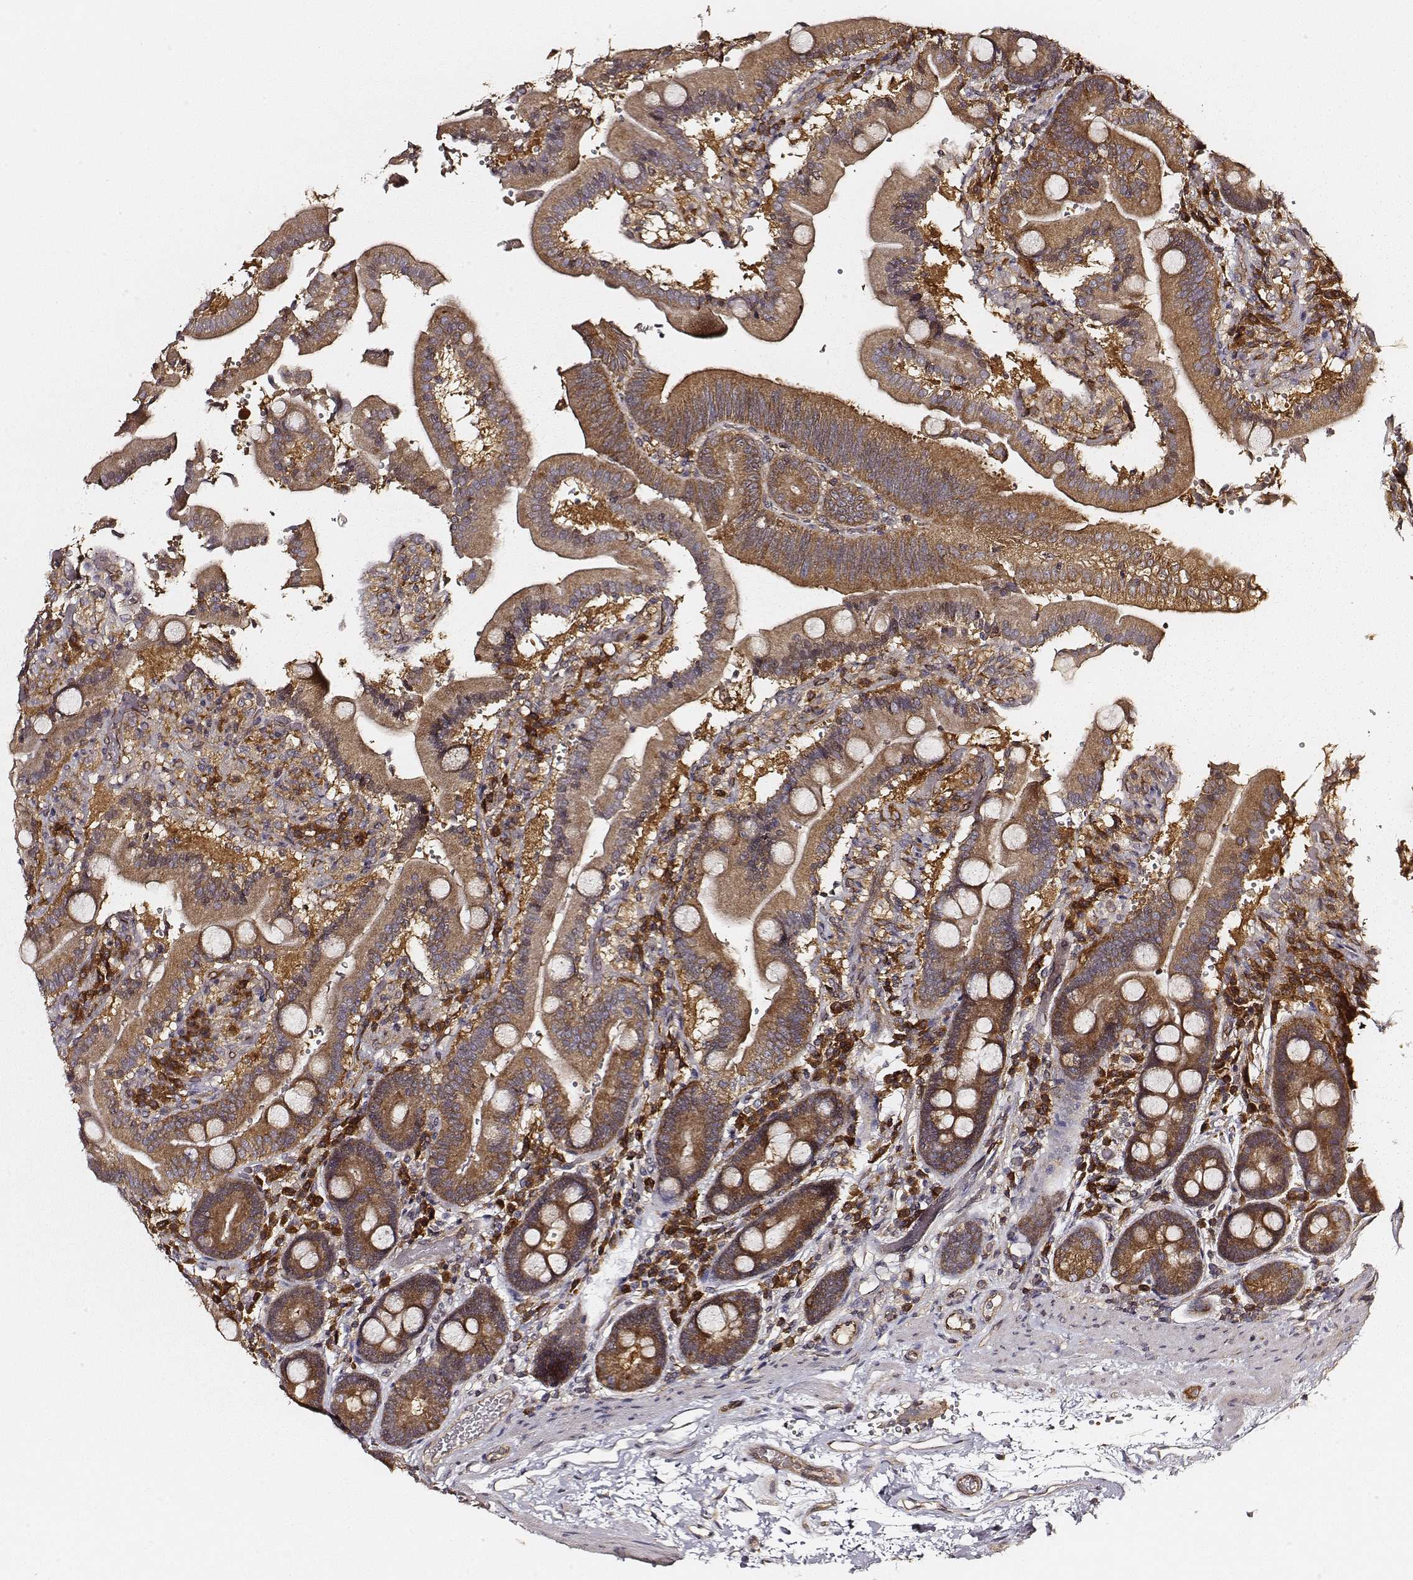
{"staining": {"intensity": "strong", "quantity": ">75%", "location": "cytoplasmic/membranous"}, "tissue": "duodenum", "cell_type": "Glandular cells", "image_type": "normal", "snomed": [{"axis": "morphology", "description": "Normal tissue, NOS"}, {"axis": "topography", "description": "Duodenum"}], "caption": "This photomicrograph shows unremarkable duodenum stained with IHC to label a protein in brown. The cytoplasmic/membranous of glandular cells show strong positivity for the protein. Nuclei are counter-stained blue.", "gene": "CARS1", "patient": {"sex": "female", "age": 62}}